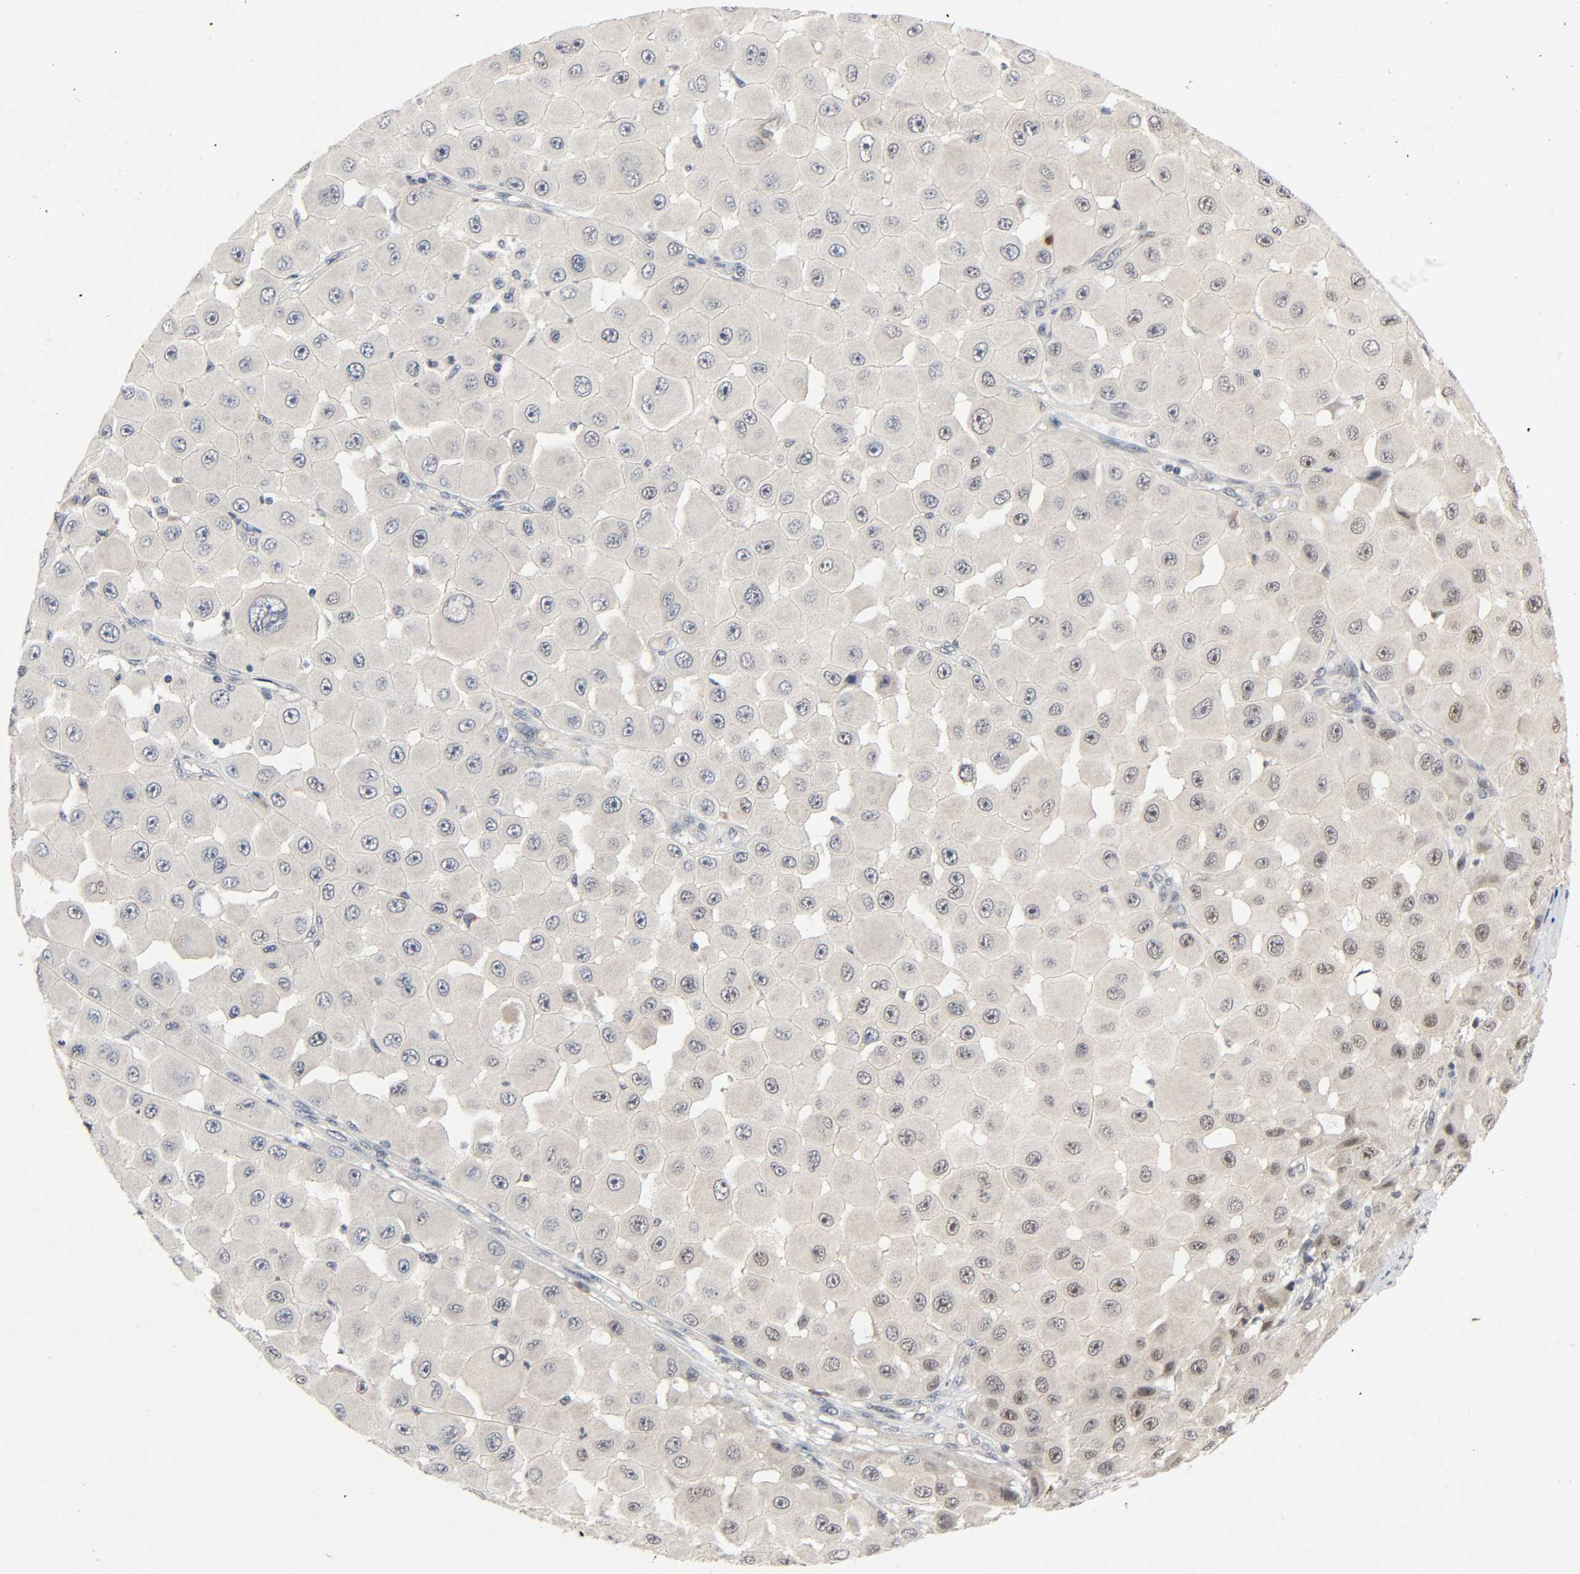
{"staining": {"intensity": "weak", "quantity": "<25%", "location": "nuclear"}, "tissue": "melanoma", "cell_type": "Tumor cells", "image_type": "cancer", "snomed": [{"axis": "morphology", "description": "Malignant melanoma, NOS"}, {"axis": "topography", "description": "Skin"}], "caption": "This is a micrograph of immunohistochemistry (IHC) staining of melanoma, which shows no staining in tumor cells.", "gene": "MAPKAPK5", "patient": {"sex": "female", "age": 81}}